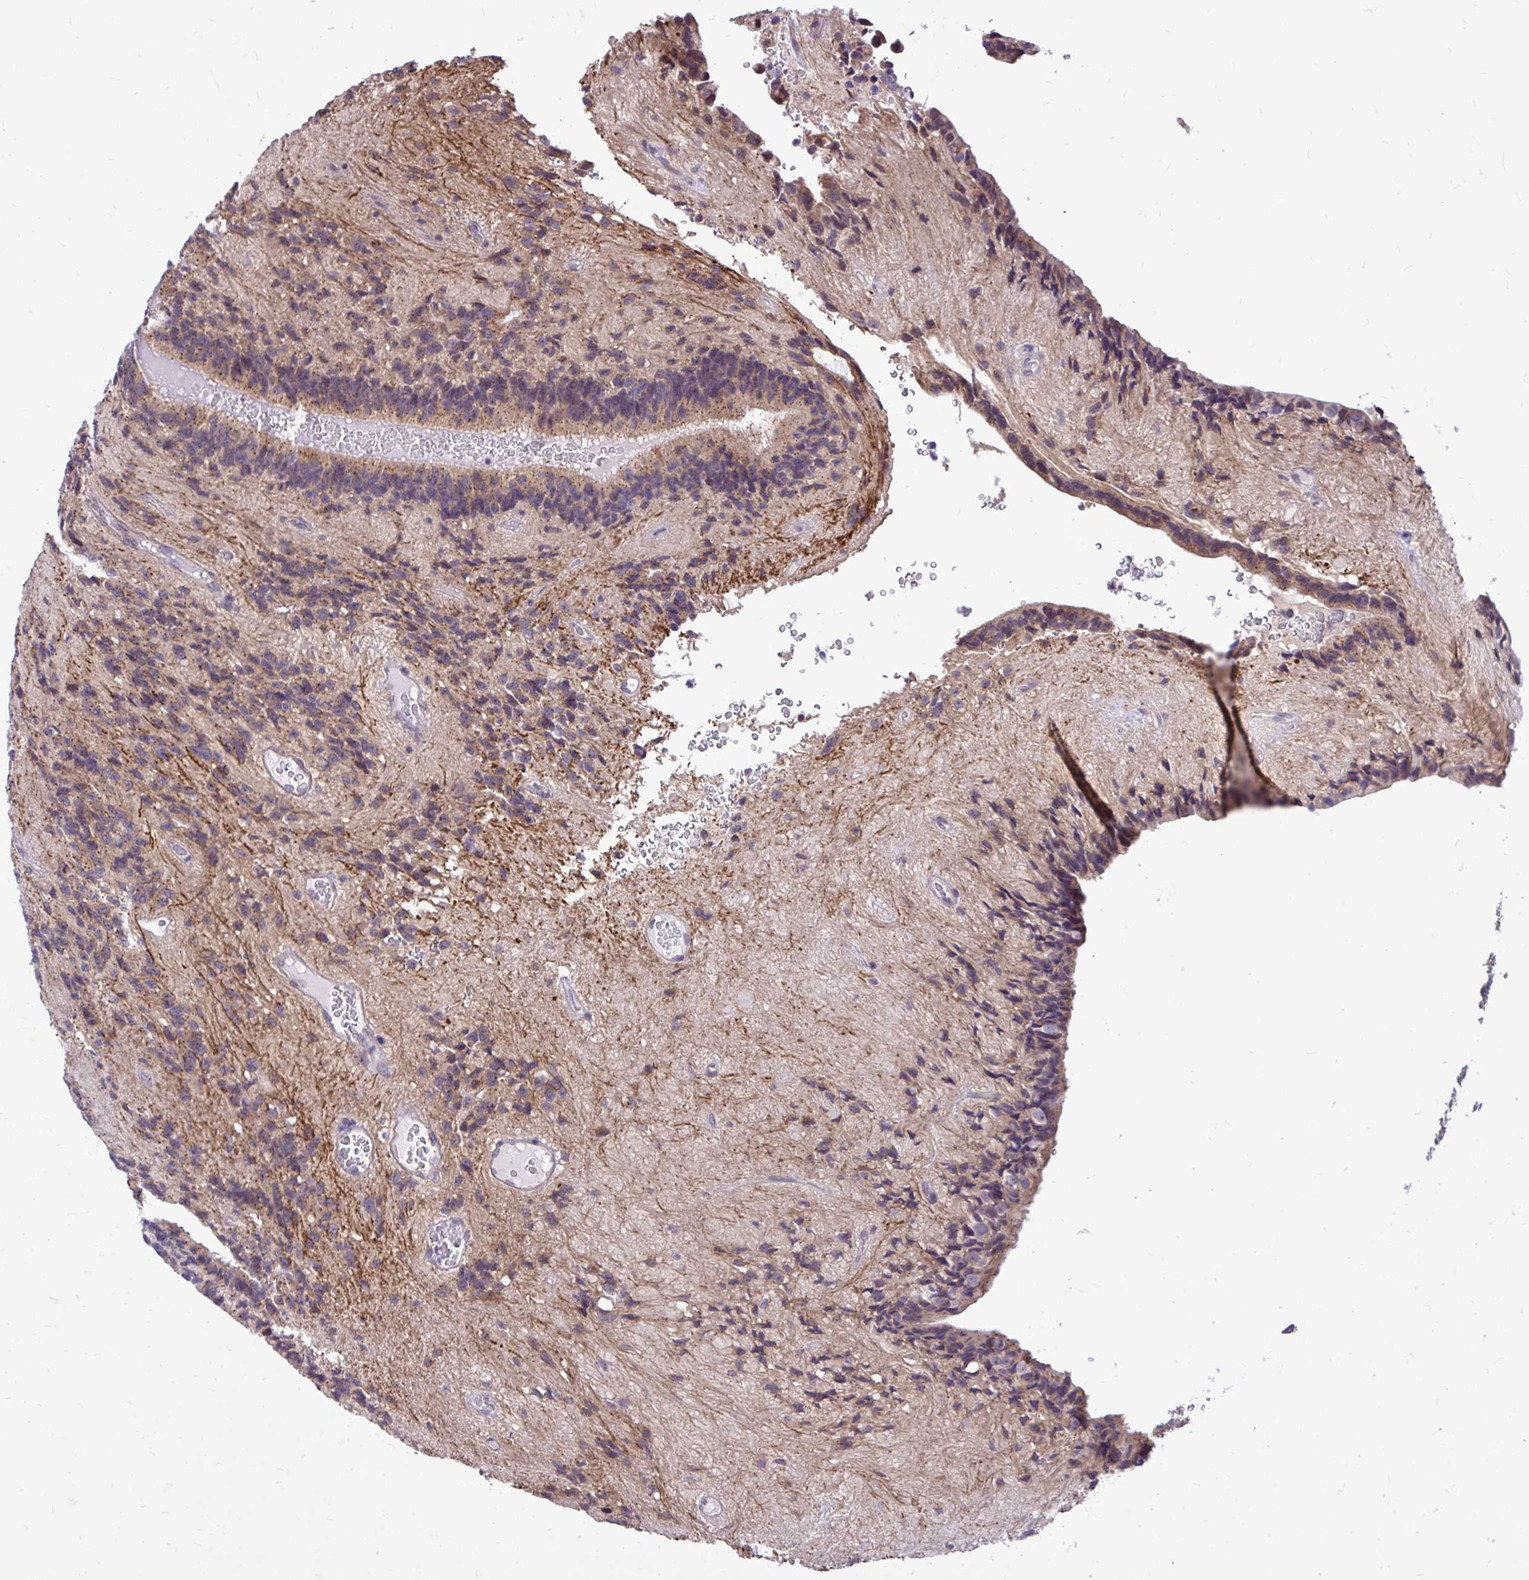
{"staining": {"intensity": "weak", "quantity": "25%-75%", "location": "cytoplasmic/membranous"}, "tissue": "glioma", "cell_type": "Tumor cells", "image_type": "cancer", "snomed": [{"axis": "morphology", "description": "Glioma, malignant, Low grade"}, {"axis": "topography", "description": "Brain"}], "caption": "IHC staining of glioma, which reveals low levels of weak cytoplasmic/membranous expression in about 25%-75% of tumor cells indicating weak cytoplasmic/membranous protein staining. The staining was performed using DAB (brown) for protein detection and nuclei were counterstained in hematoxylin (blue).", "gene": "CEACAM18", "patient": {"sex": "male", "age": 31}}